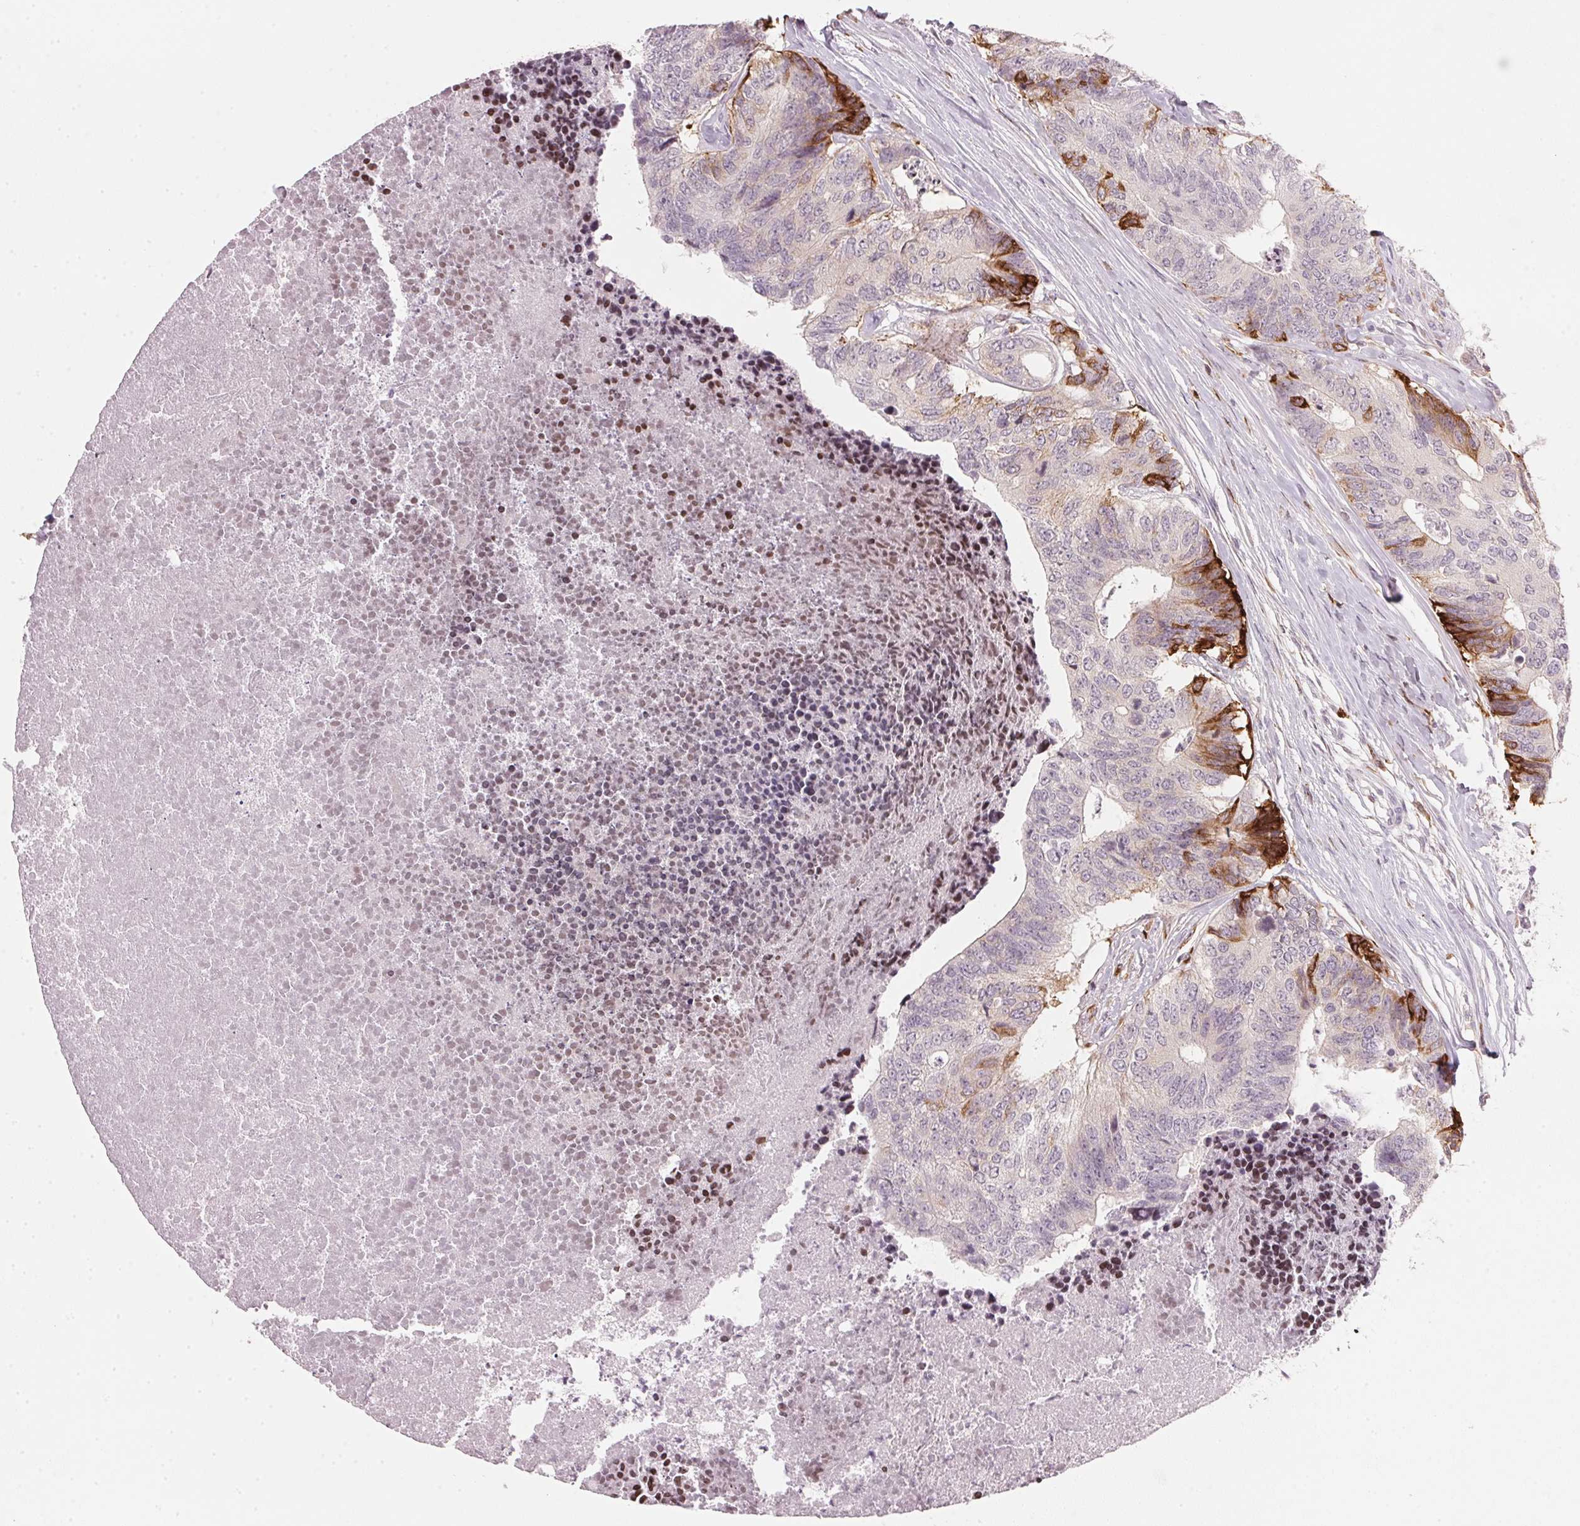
{"staining": {"intensity": "strong", "quantity": "<25%", "location": "cytoplasmic/membranous"}, "tissue": "colorectal cancer", "cell_type": "Tumor cells", "image_type": "cancer", "snomed": [{"axis": "morphology", "description": "Adenocarcinoma, NOS"}, {"axis": "topography", "description": "Colon"}], "caption": "This is a micrograph of IHC staining of colorectal cancer (adenocarcinoma), which shows strong positivity in the cytoplasmic/membranous of tumor cells.", "gene": "SFRP4", "patient": {"sex": "female", "age": 67}}